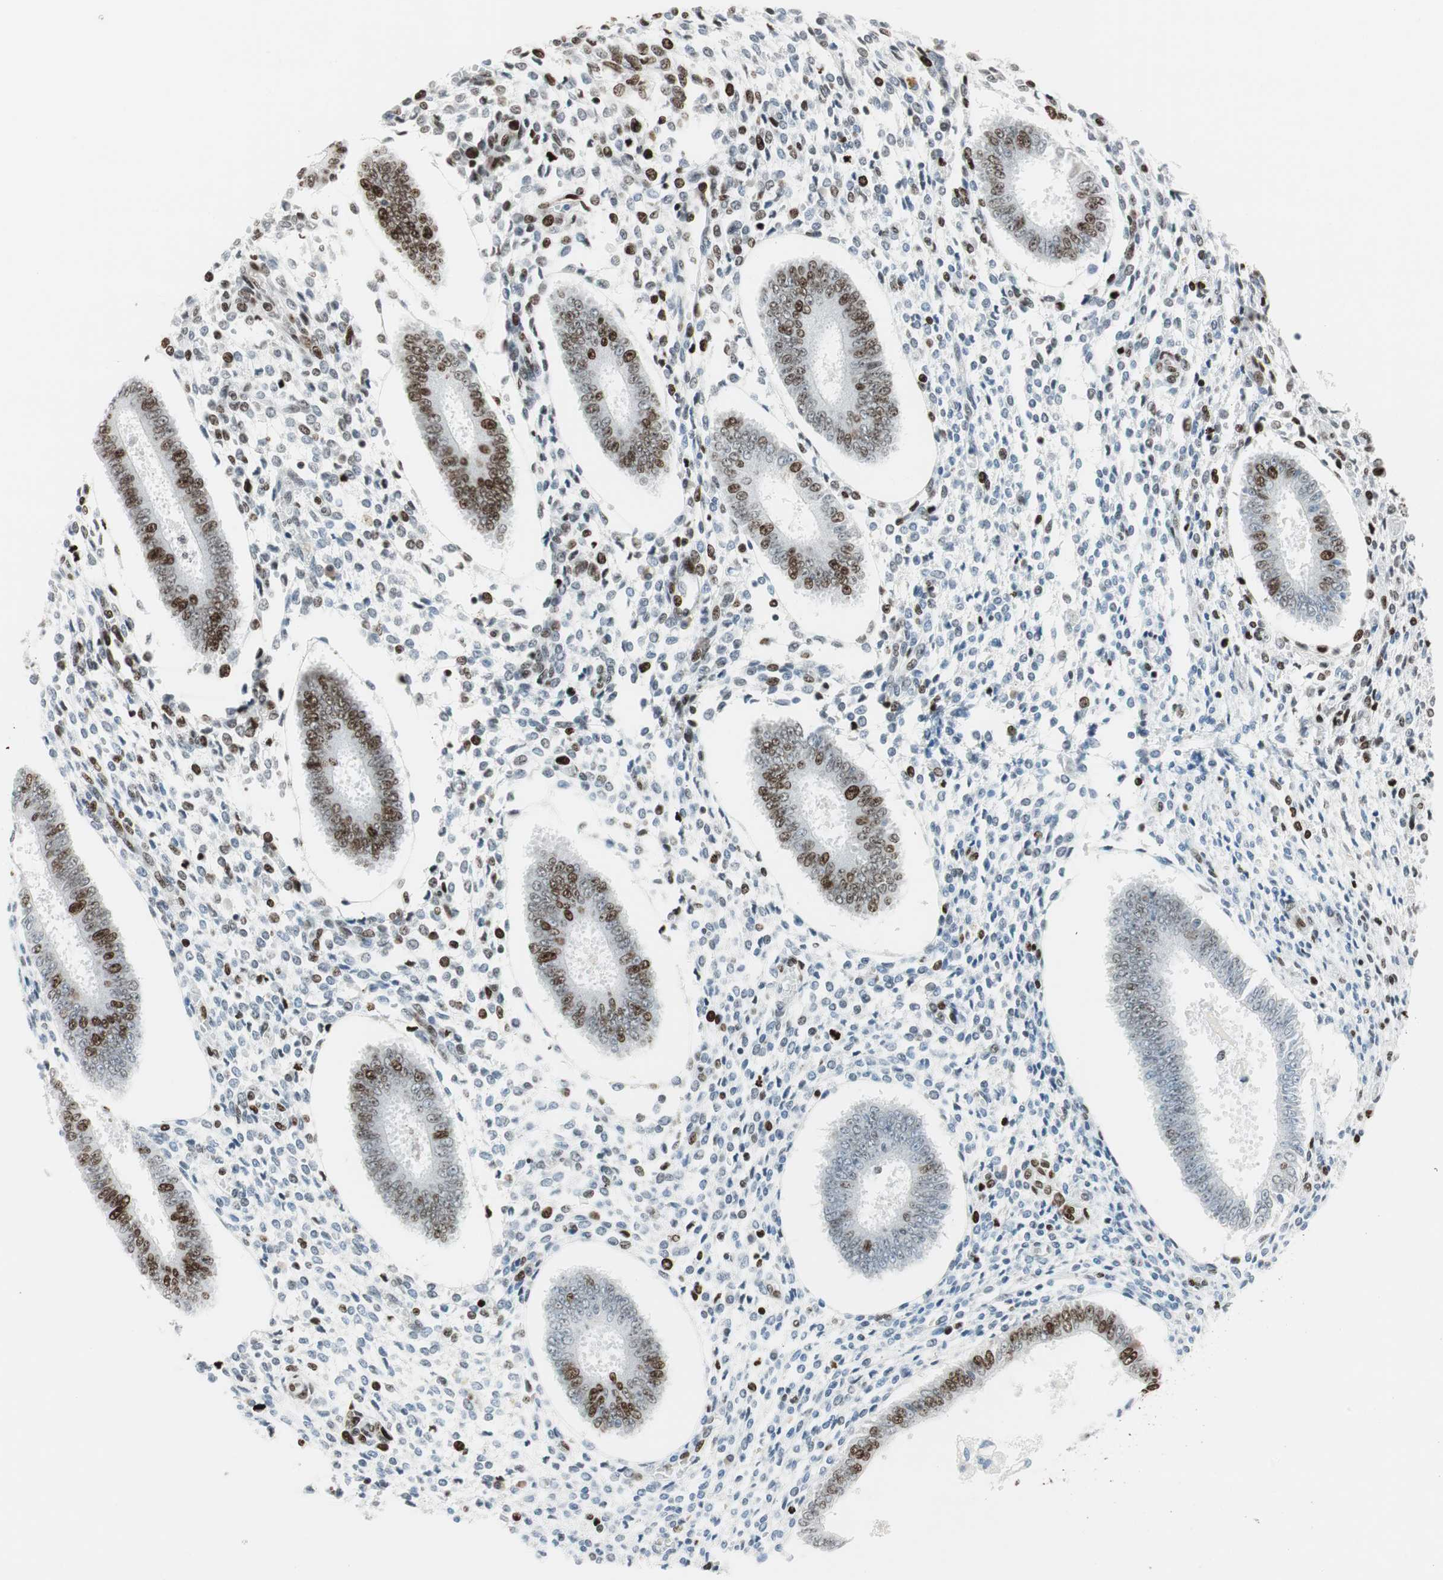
{"staining": {"intensity": "moderate", "quantity": "<25%", "location": "nuclear"}, "tissue": "endometrium", "cell_type": "Cells in endometrial stroma", "image_type": "normal", "snomed": [{"axis": "morphology", "description": "Normal tissue, NOS"}, {"axis": "topography", "description": "Endometrium"}], "caption": "The histopathology image shows a brown stain indicating the presence of a protein in the nuclear of cells in endometrial stroma in endometrium.", "gene": "EZH2", "patient": {"sex": "female", "age": 35}}